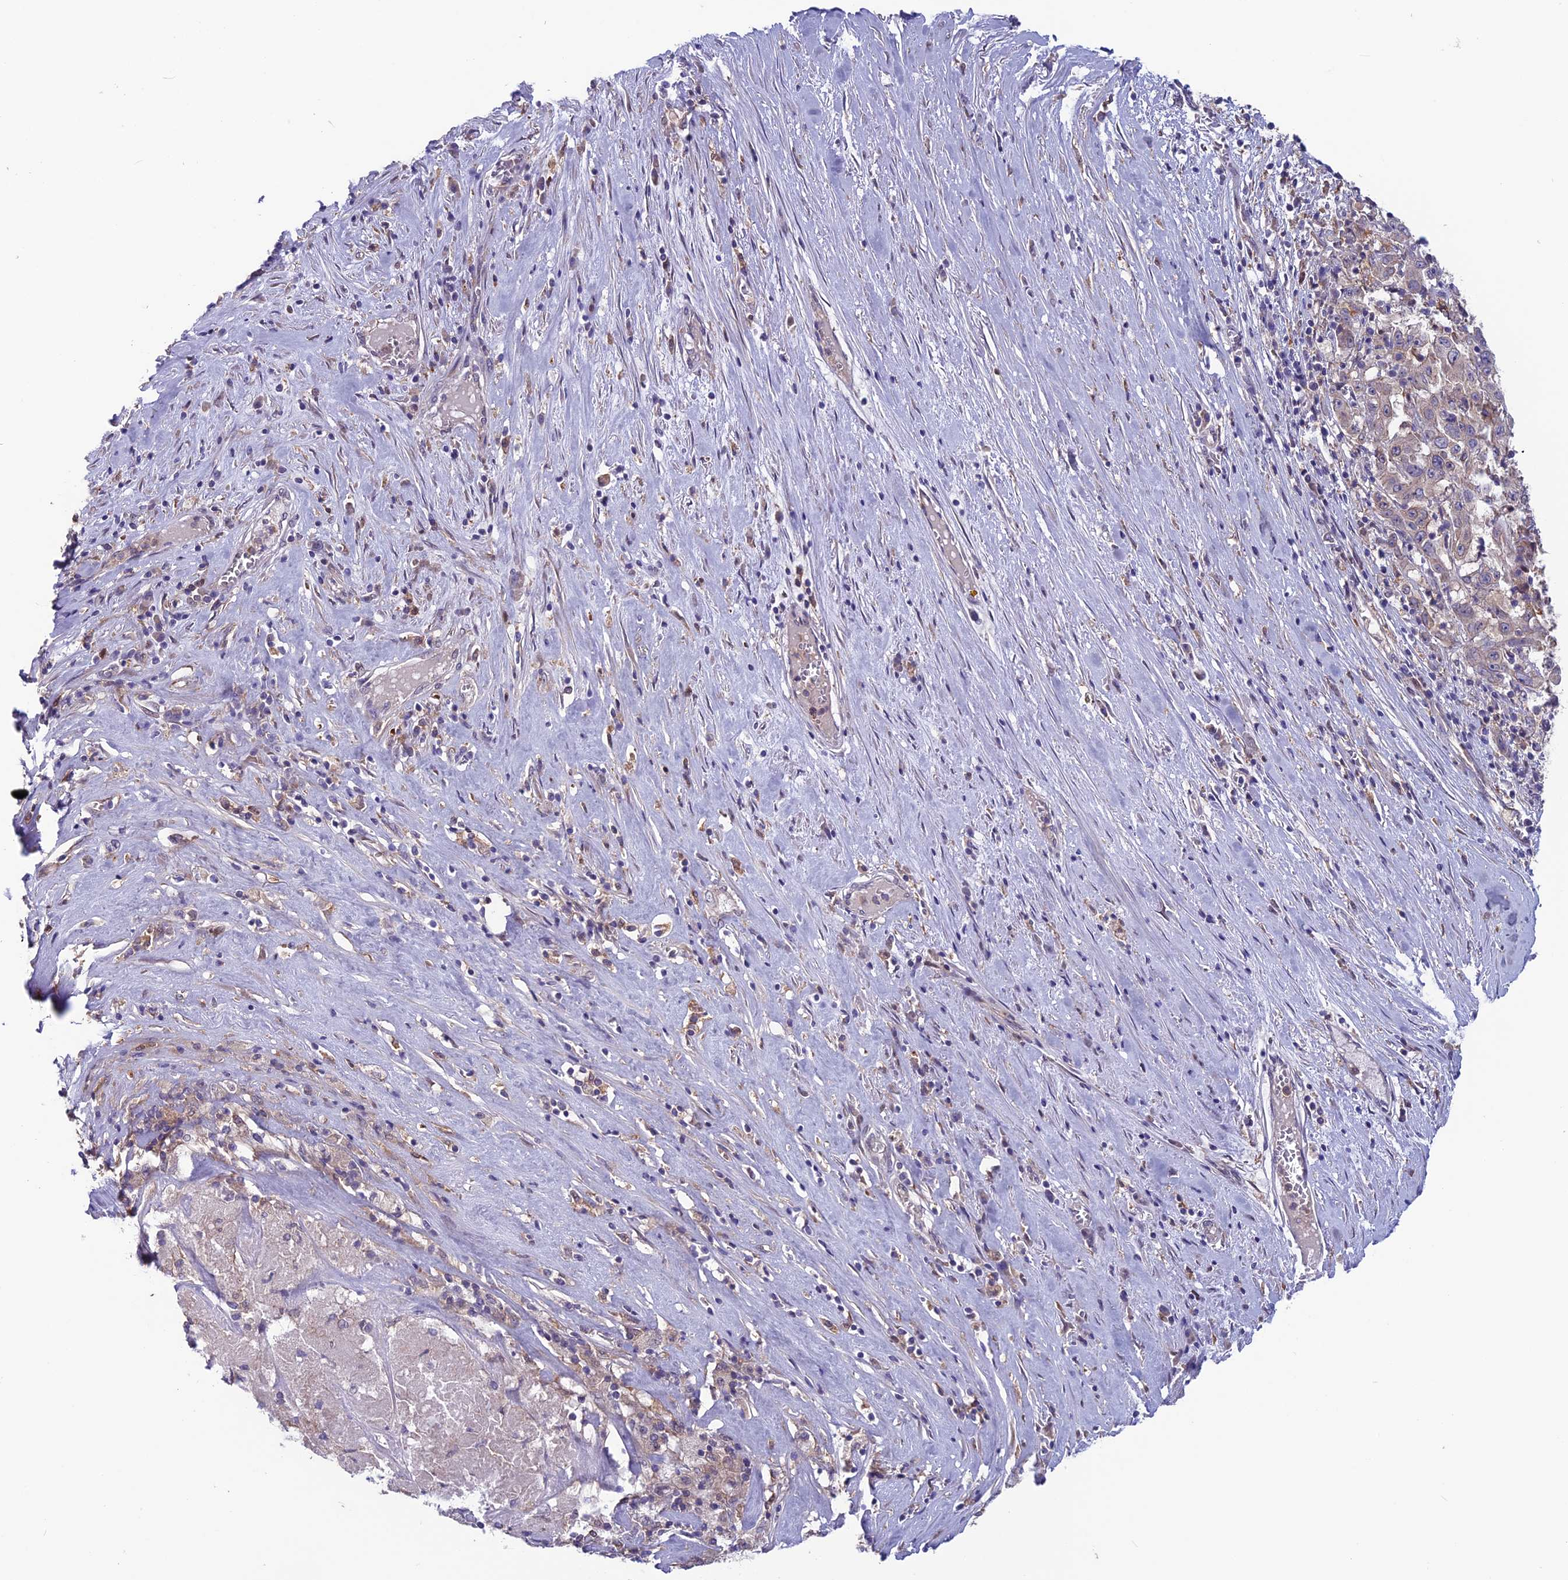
{"staining": {"intensity": "weak", "quantity": "<25%", "location": "cytoplasmic/membranous"}, "tissue": "pancreatic cancer", "cell_type": "Tumor cells", "image_type": "cancer", "snomed": [{"axis": "morphology", "description": "Adenocarcinoma, NOS"}, {"axis": "topography", "description": "Pancreas"}], "caption": "Immunohistochemistry (IHC) of human pancreatic cancer (adenocarcinoma) displays no positivity in tumor cells.", "gene": "MAST2", "patient": {"sex": "male", "age": 63}}